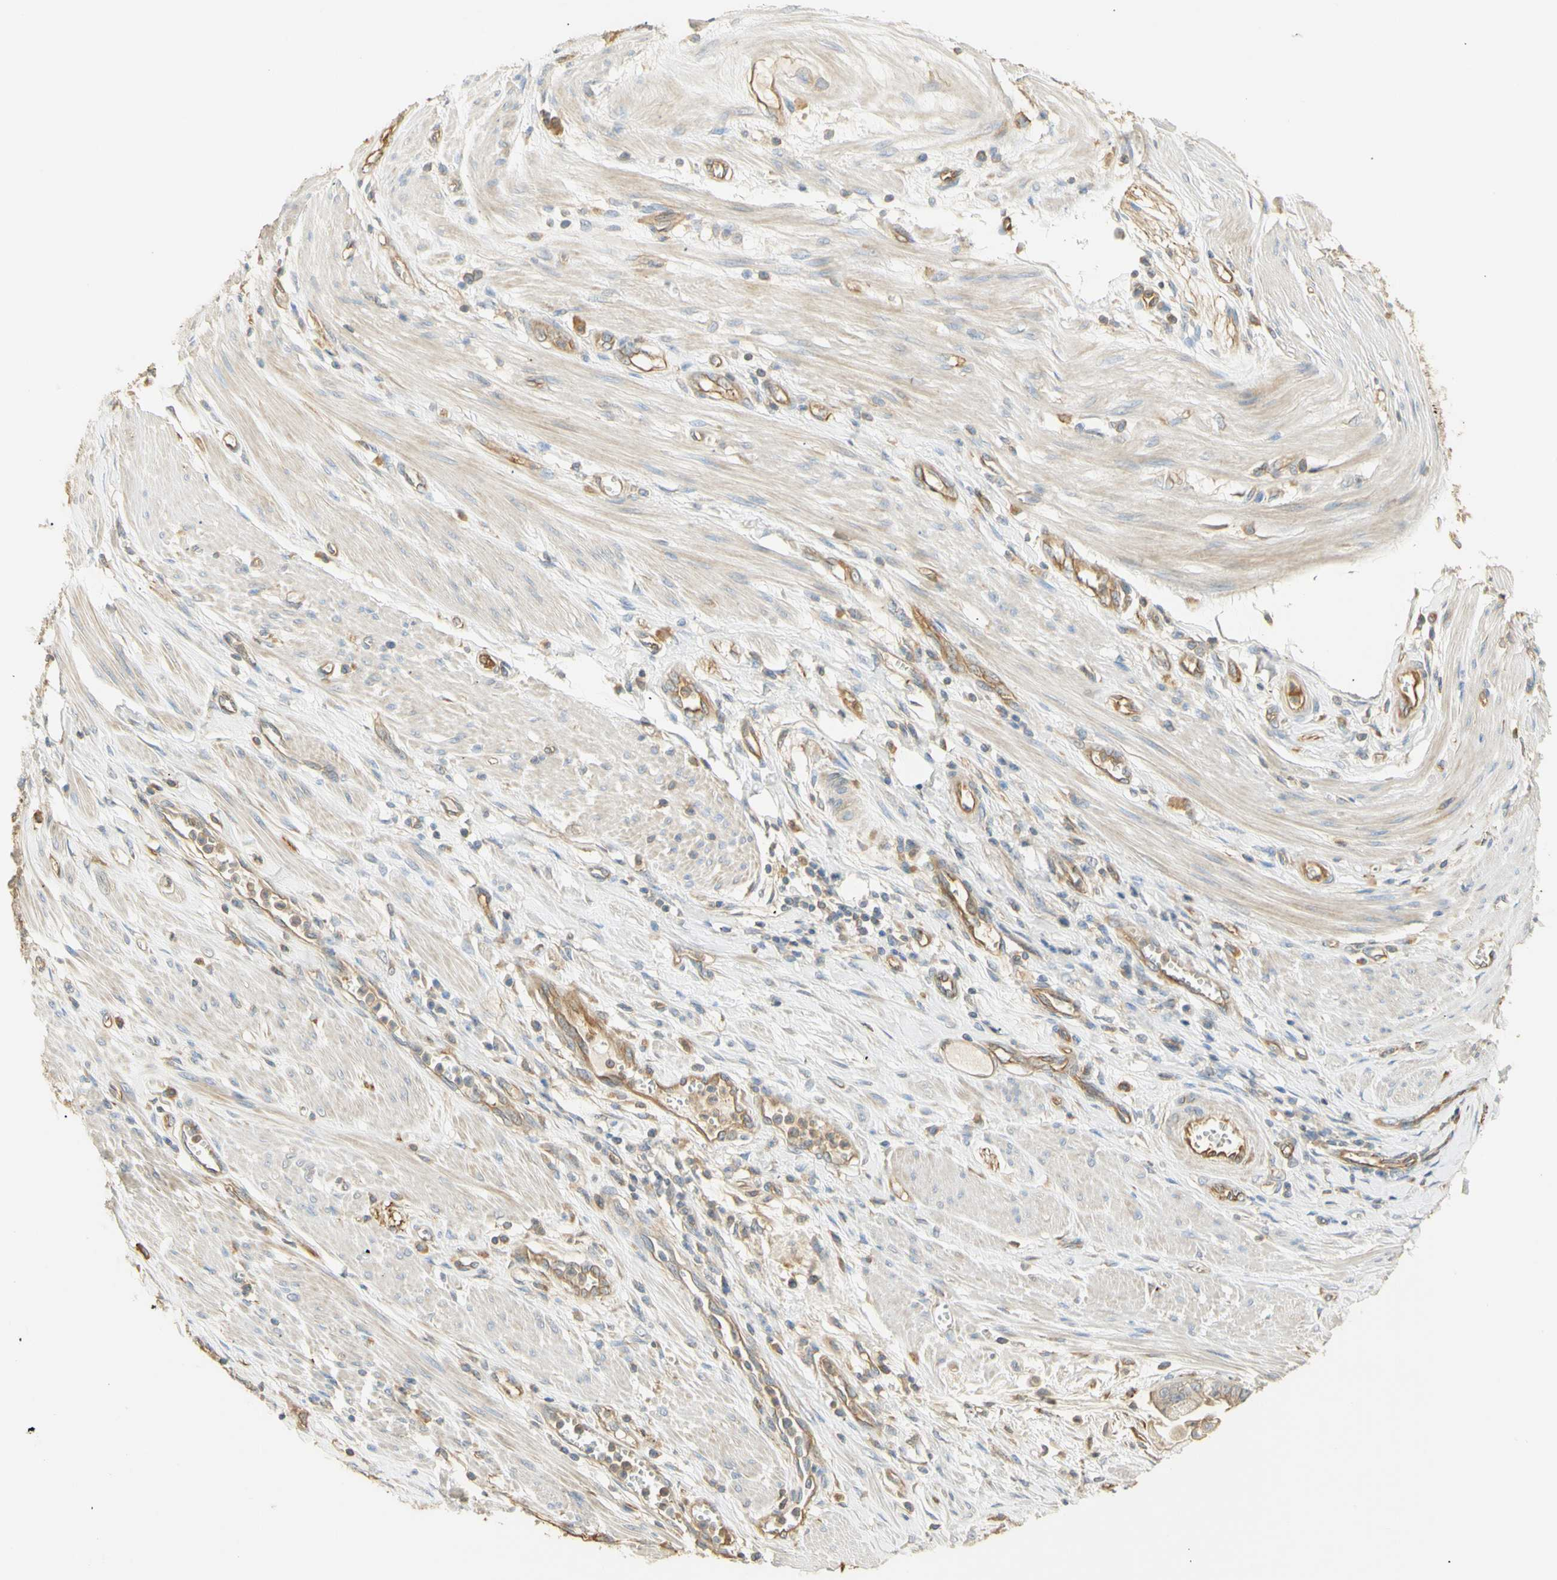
{"staining": {"intensity": "weak", "quantity": ">75%", "location": "cytoplasmic/membranous"}, "tissue": "pancreatic cancer", "cell_type": "Tumor cells", "image_type": "cancer", "snomed": [{"axis": "morphology", "description": "Adenocarcinoma, NOS"}, {"axis": "topography", "description": "Pancreas"}], "caption": "Pancreatic cancer stained with a brown dye shows weak cytoplasmic/membranous positive staining in about >75% of tumor cells.", "gene": "KCNE4", "patient": {"sex": "female", "age": 75}}